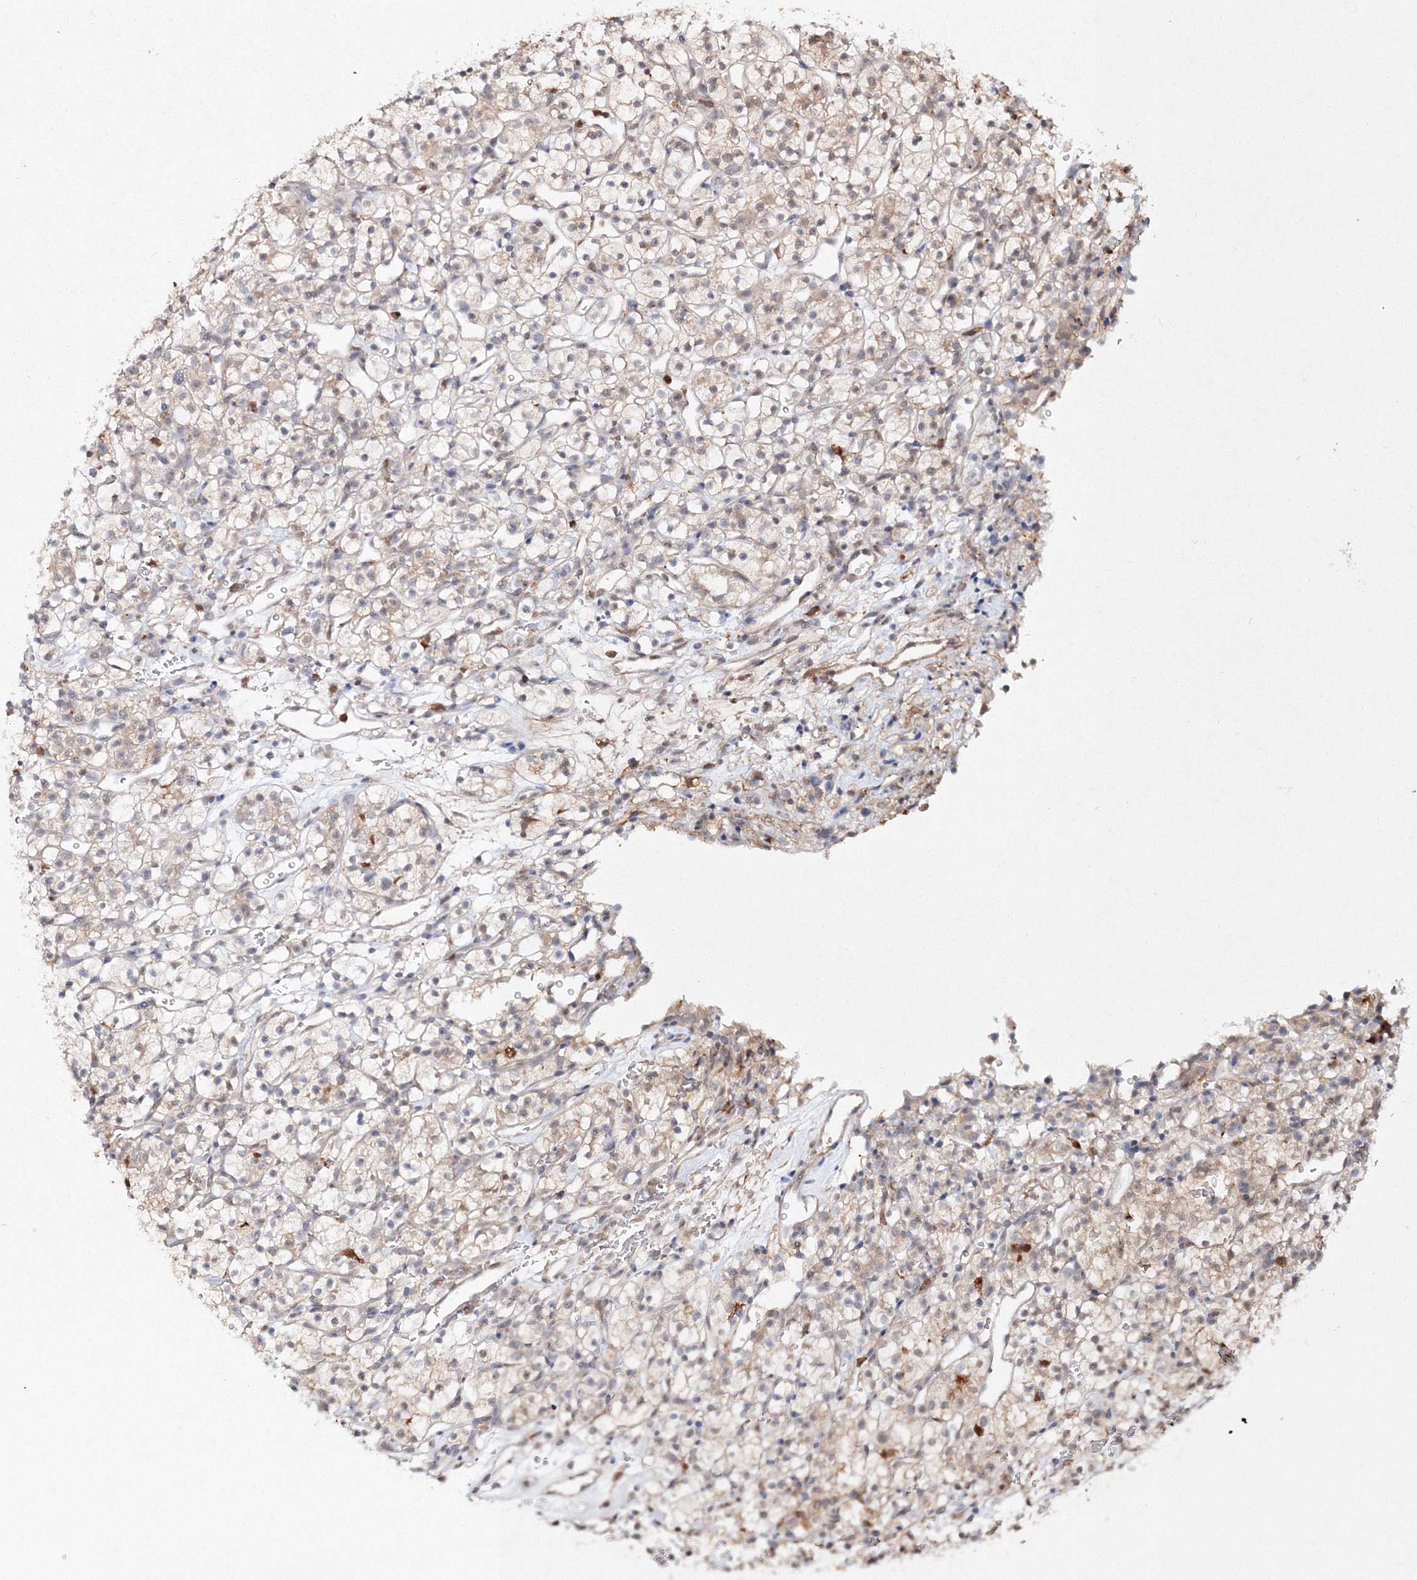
{"staining": {"intensity": "weak", "quantity": "25%-75%", "location": "cytoplasmic/membranous"}, "tissue": "renal cancer", "cell_type": "Tumor cells", "image_type": "cancer", "snomed": [{"axis": "morphology", "description": "Adenocarcinoma, NOS"}, {"axis": "topography", "description": "Kidney"}], "caption": "Protein expression analysis of human renal adenocarcinoma reveals weak cytoplasmic/membranous staining in about 25%-75% of tumor cells.", "gene": "S100A11", "patient": {"sex": "female", "age": 57}}